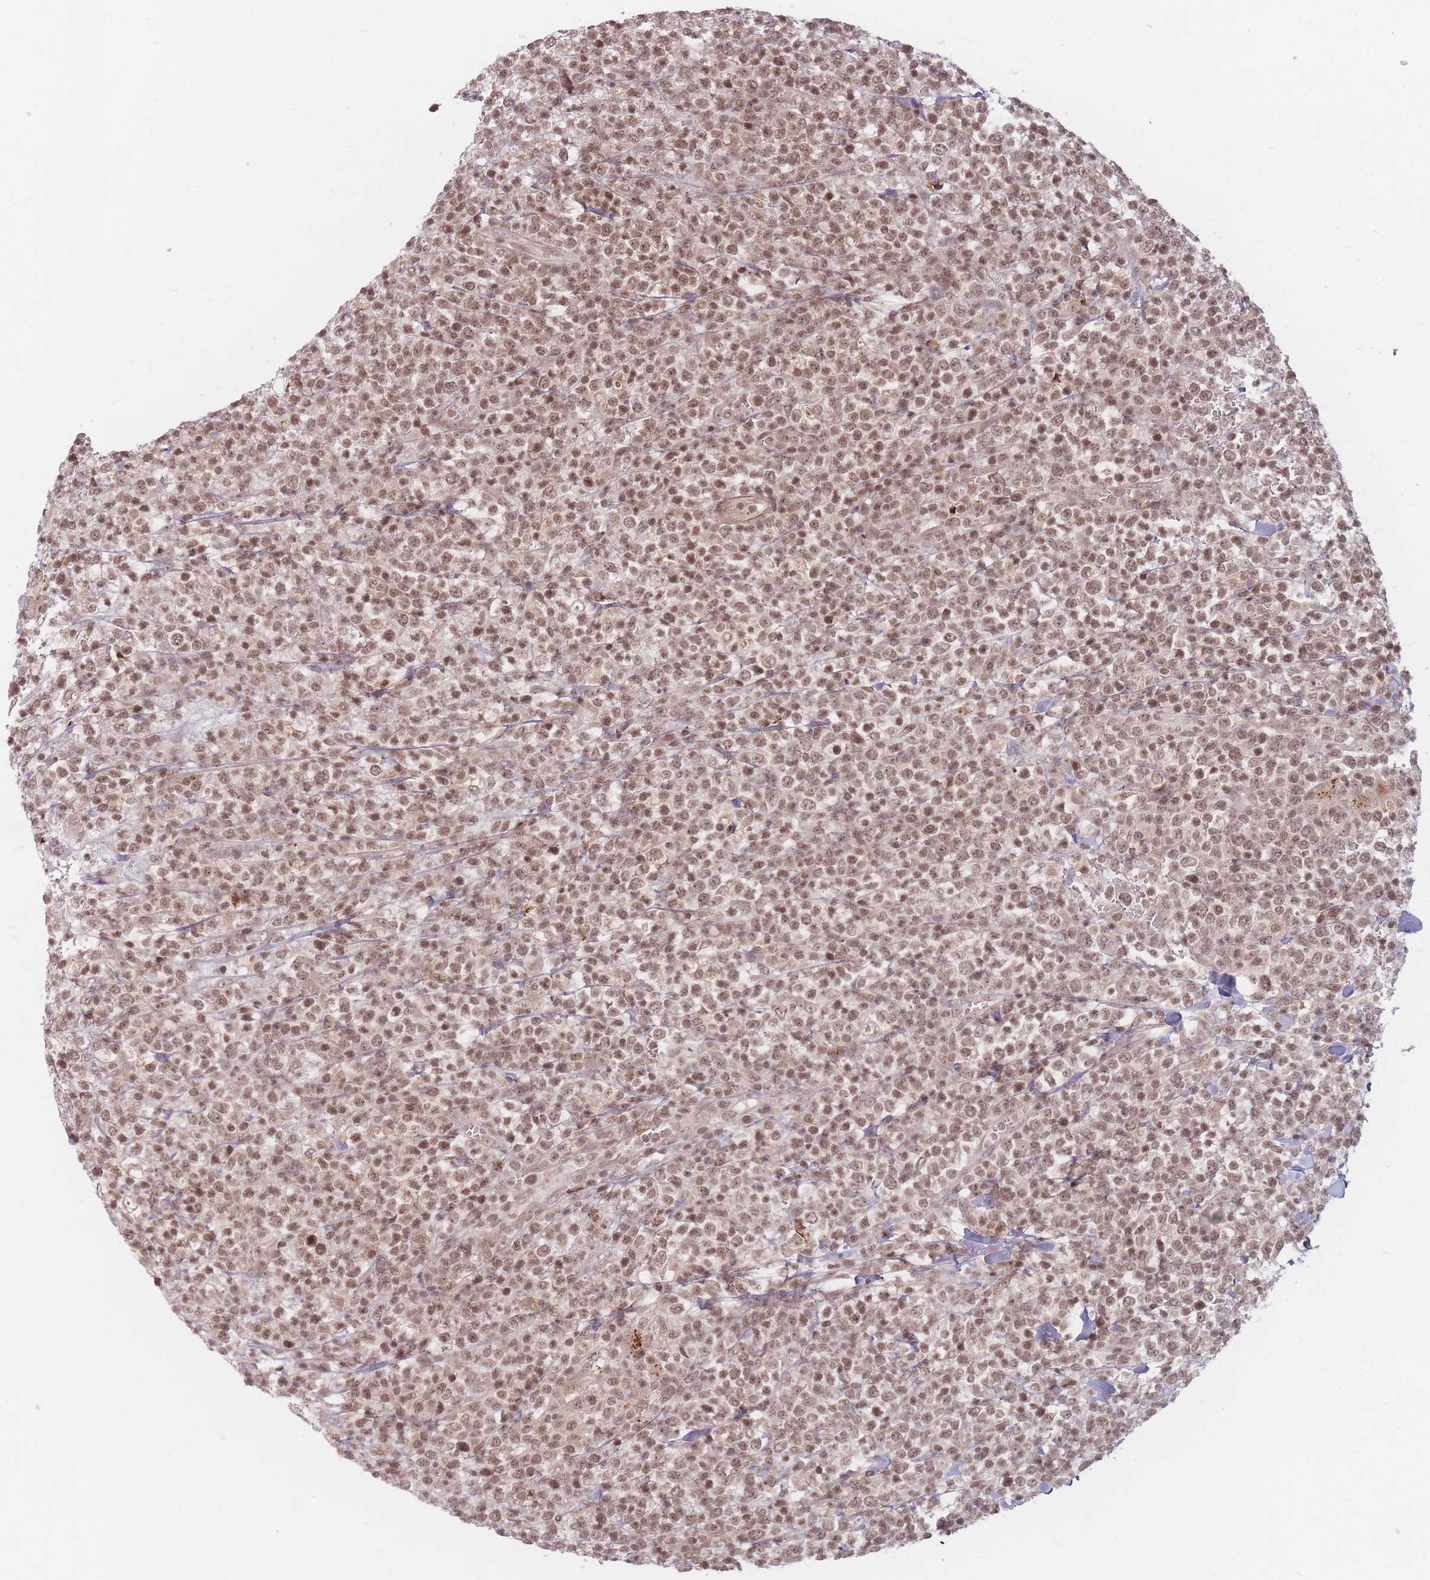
{"staining": {"intensity": "moderate", "quantity": ">75%", "location": "nuclear"}, "tissue": "lymphoma", "cell_type": "Tumor cells", "image_type": "cancer", "snomed": [{"axis": "morphology", "description": "Malignant lymphoma, non-Hodgkin's type, High grade"}, {"axis": "topography", "description": "Colon"}], "caption": "IHC of malignant lymphoma, non-Hodgkin's type (high-grade) demonstrates medium levels of moderate nuclear positivity in about >75% of tumor cells.", "gene": "SPATA45", "patient": {"sex": "female", "age": 53}}